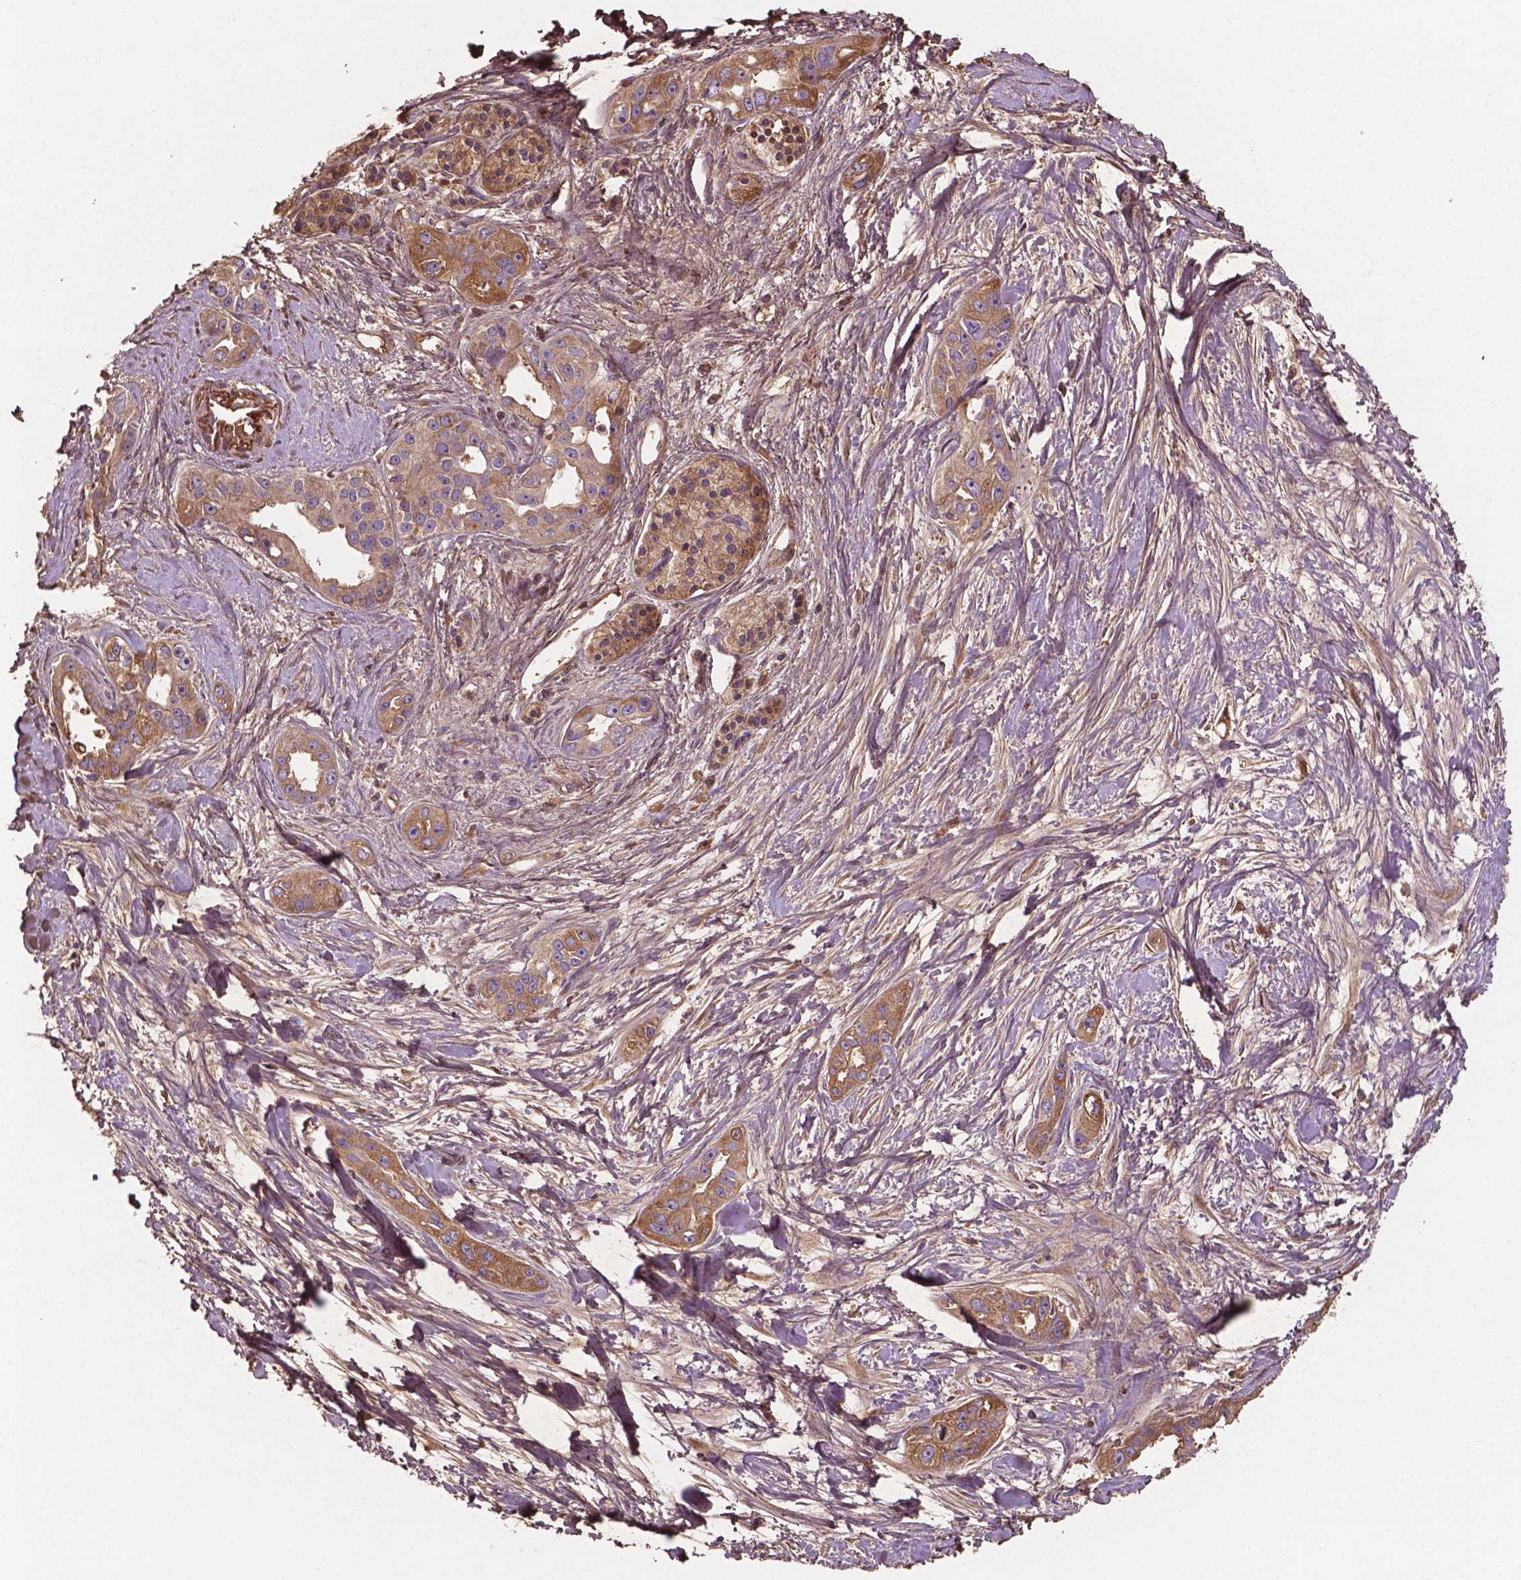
{"staining": {"intensity": "moderate", "quantity": ">75%", "location": "cytoplasmic/membranous"}, "tissue": "pancreatic cancer", "cell_type": "Tumor cells", "image_type": "cancer", "snomed": [{"axis": "morphology", "description": "Adenocarcinoma, NOS"}, {"axis": "topography", "description": "Pancreas"}], "caption": "A medium amount of moderate cytoplasmic/membranous expression is seen in approximately >75% of tumor cells in pancreatic cancer (adenocarcinoma) tissue. The staining was performed using DAB, with brown indicating positive protein expression. Nuclei are stained blue with hematoxylin.", "gene": "GJA9", "patient": {"sex": "female", "age": 50}}